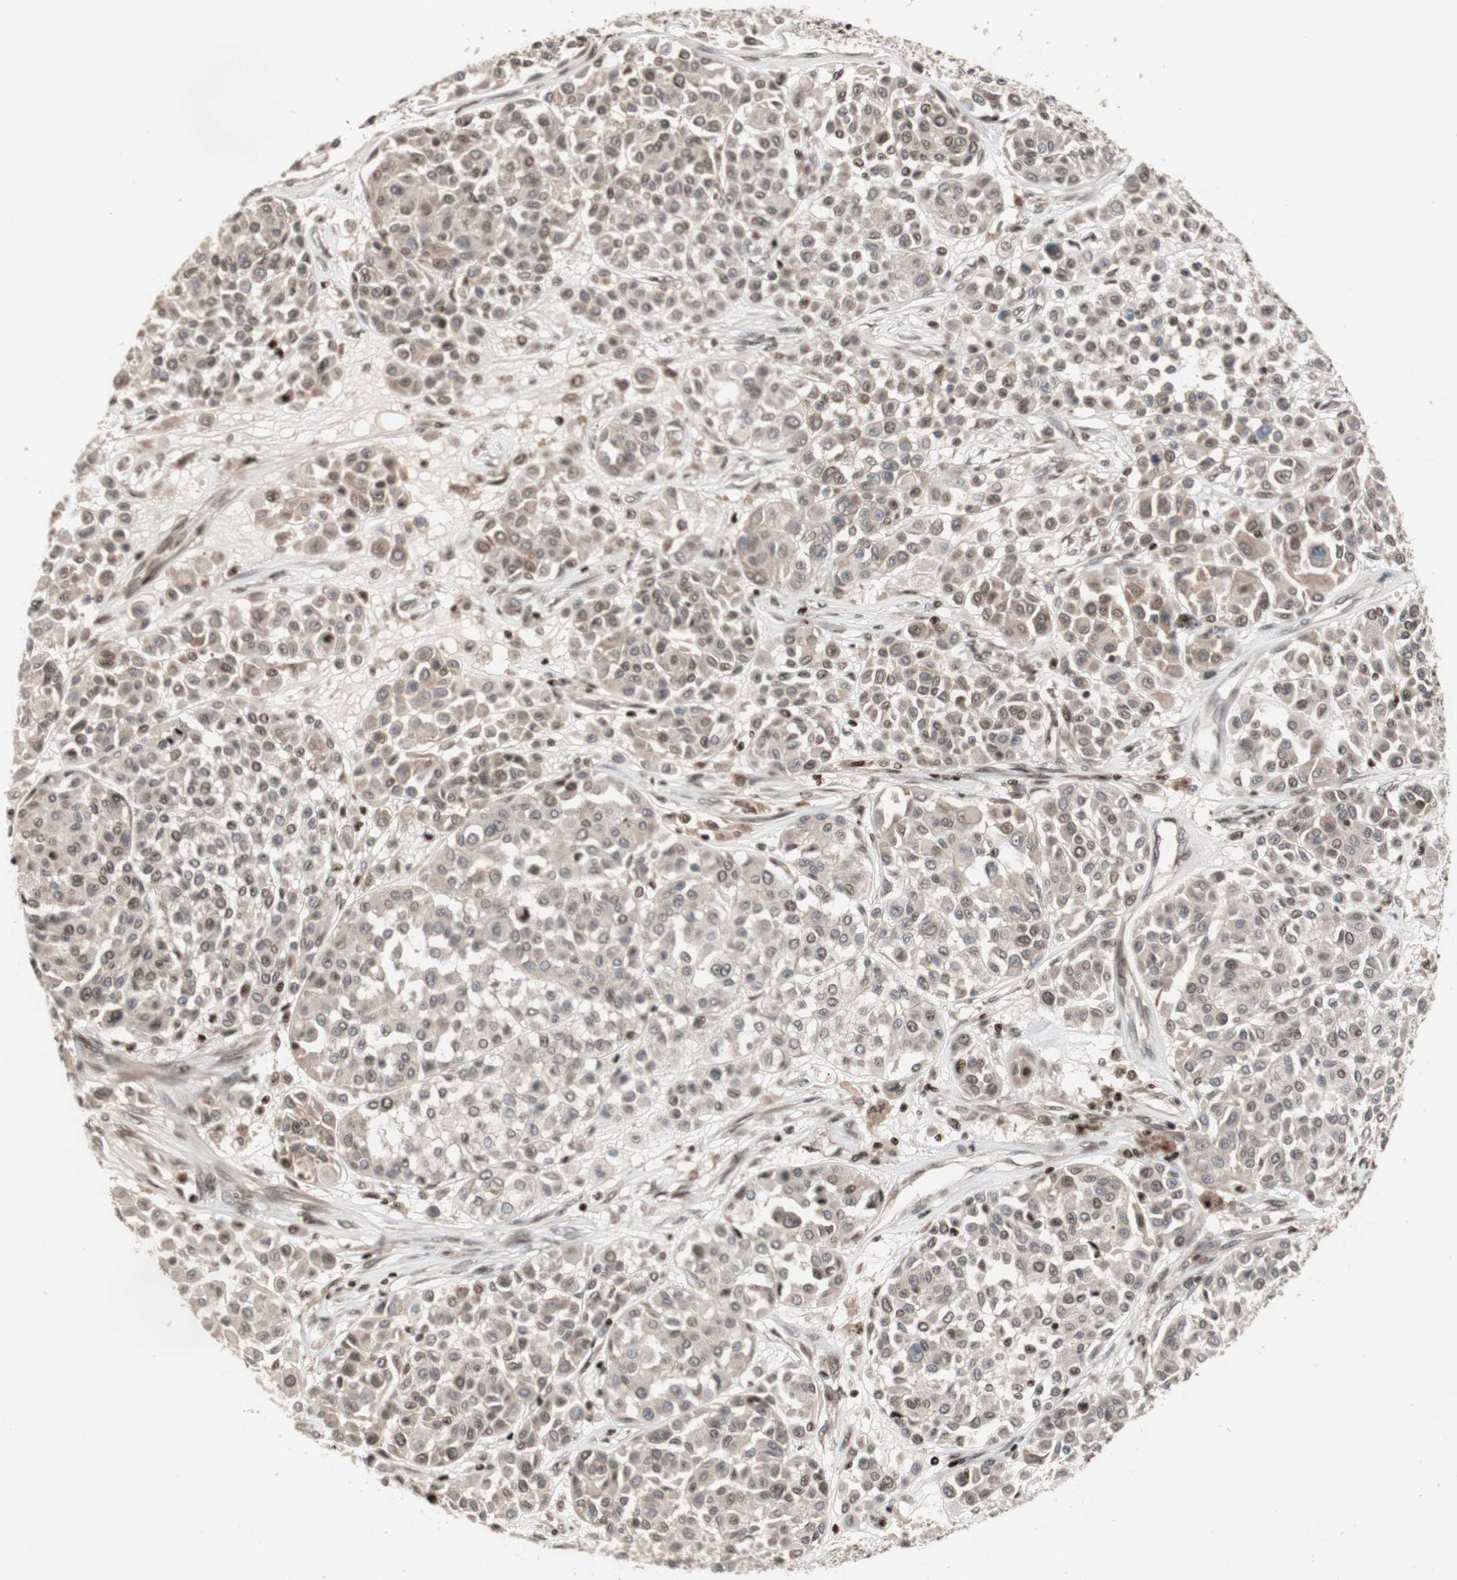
{"staining": {"intensity": "weak", "quantity": "<25%", "location": "cytoplasmic/membranous,nuclear"}, "tissue": "melanoma", "cell_type": "Tumor cells", "image_type": "cancer", "snomed": [{"axis": "morphology", "description": "Malignant melanoma, Metastatic site"}, {"axis": "topography", "description": "Soft tissue"}], "caption": "Tumor cells show no significant staining in malignant melanoma (metastatic site). Nuclei are stained in blue.", "gene": "POLA1", "patient": {"sex": "male", "age": 41}}